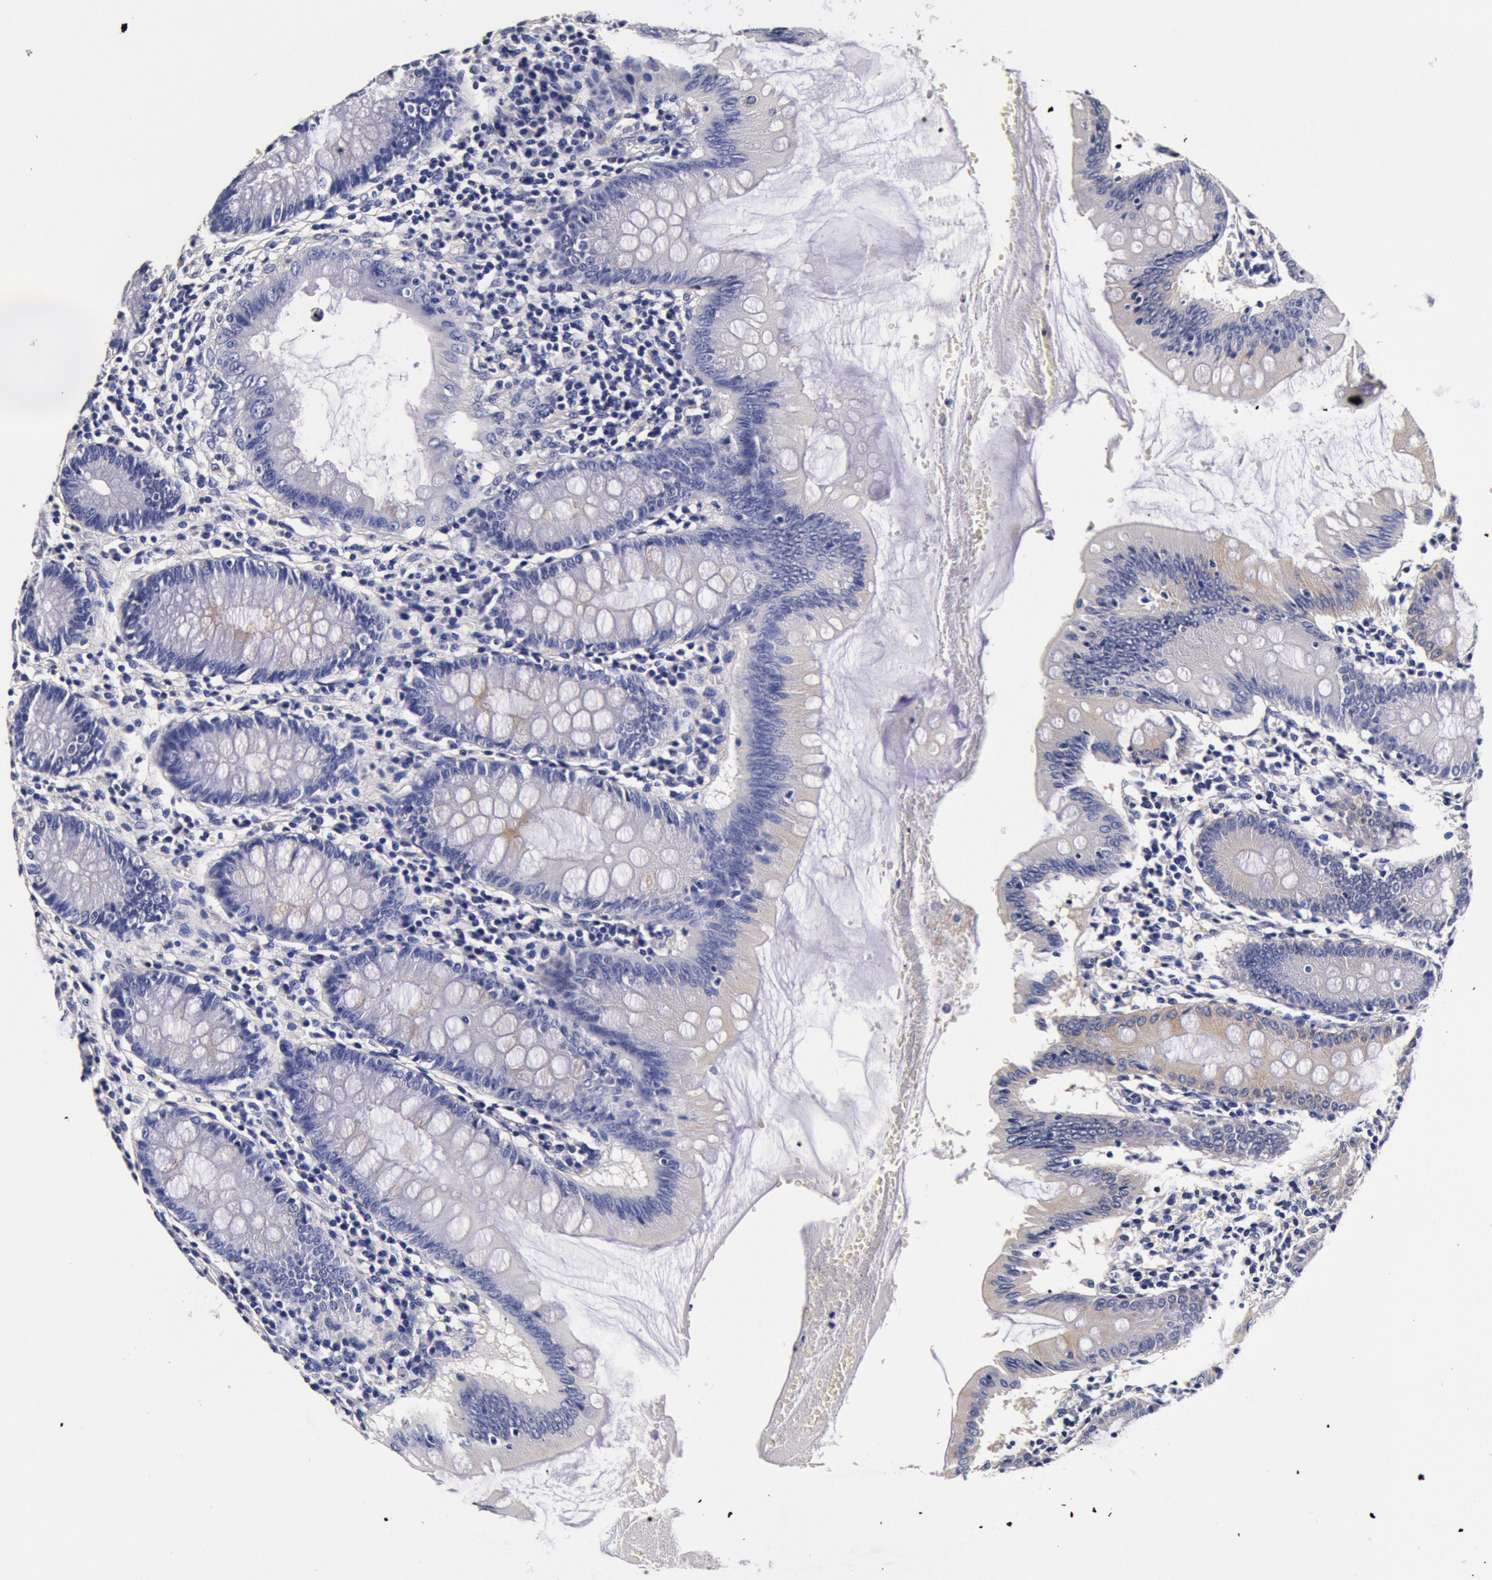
{"staining": {"intensity": "negative", "quantity": "none", "location": "none"}, "tissue": "colon", "cell_type": "Endothelial cells", "image_type": "normal", "snomed": [{"axis": "morphology", "description": "Normal tissue, NOS"}, {"axis": "topography", "description": "Colon"}], "caption": "Endothelial cells show no significant protein expression in normal colon. Nuclei are stained in blue.", "gene": "CCDC22", "patient": {"sex": "male", "age": 62}}